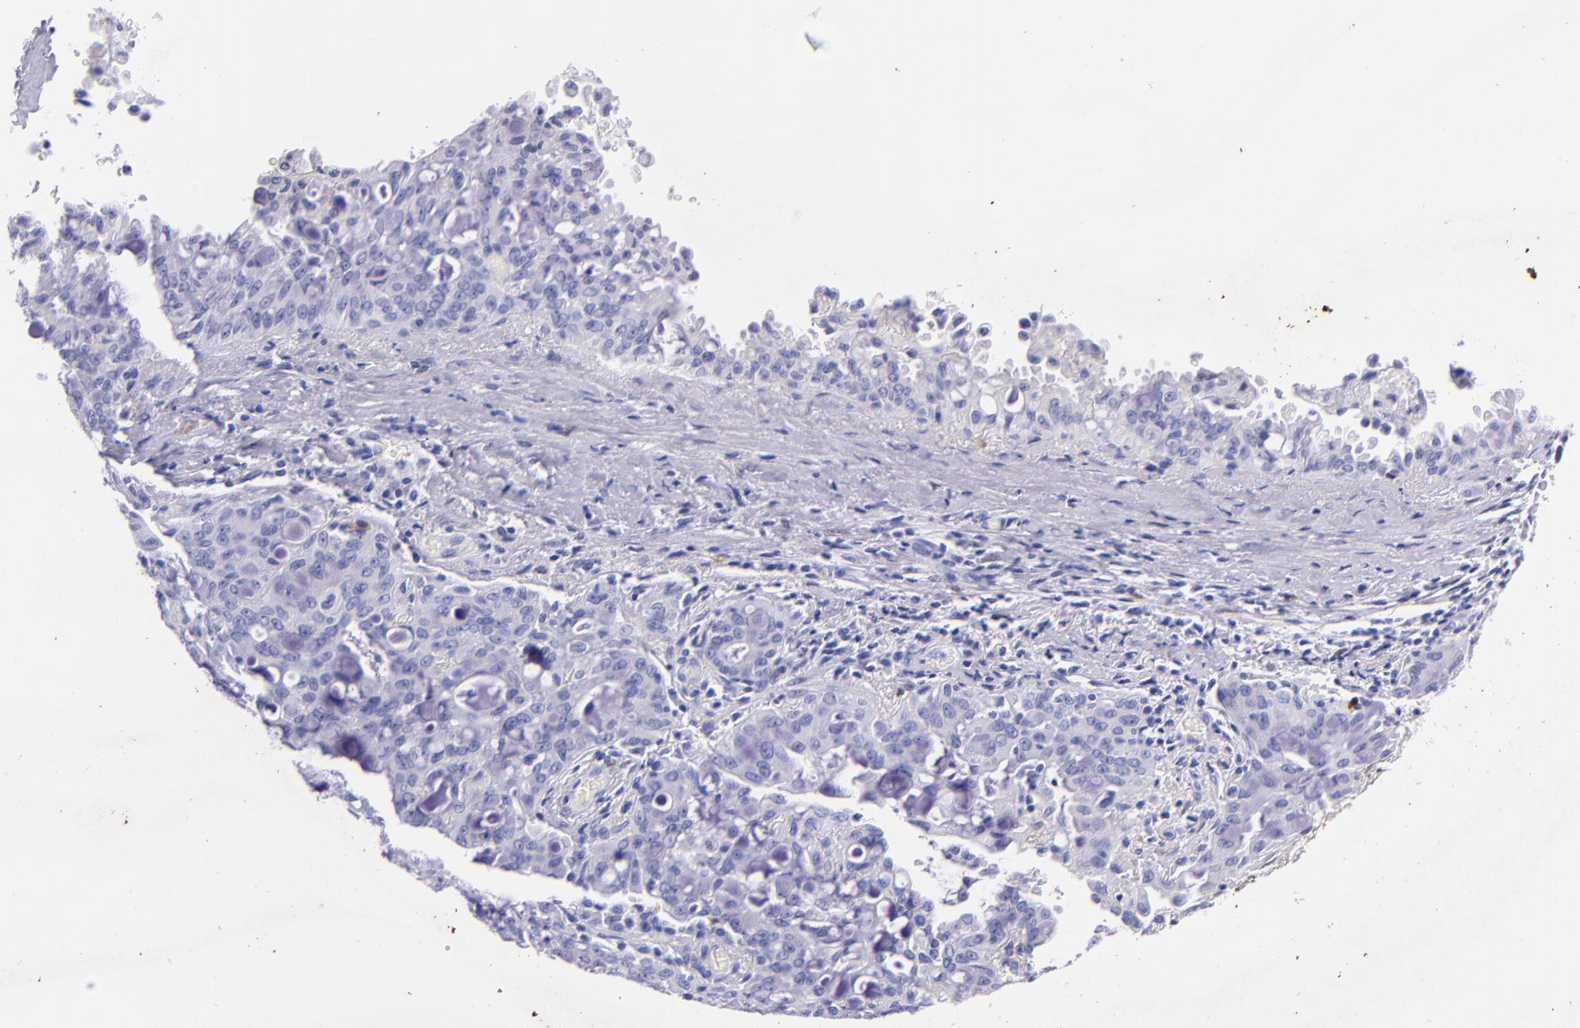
{"staining": {"intensity": "negative", "quantity": "none", "location": "none"}, "tissue": "lung cancer", "cell_type": "Tumor cells", "image_type": "cancer", "snomed": [{"axis": "morphology", "description": "Adenocarcinoma, NOS"}, {"axis": "topography", "description": "Lung"}], "caption": "This is a photomicrograph of immunohistochemistry (IHC) staining of adenocarcinoma (lung), which shows no expression in tumor cells. (DAB (3,3'-diaminobenzidine) immunohistochemistry (IHC) visualized using brightfield microscopy, high magnification).", "gene": "UCHL1", "patient": {"sex": "female", "age": 44}}